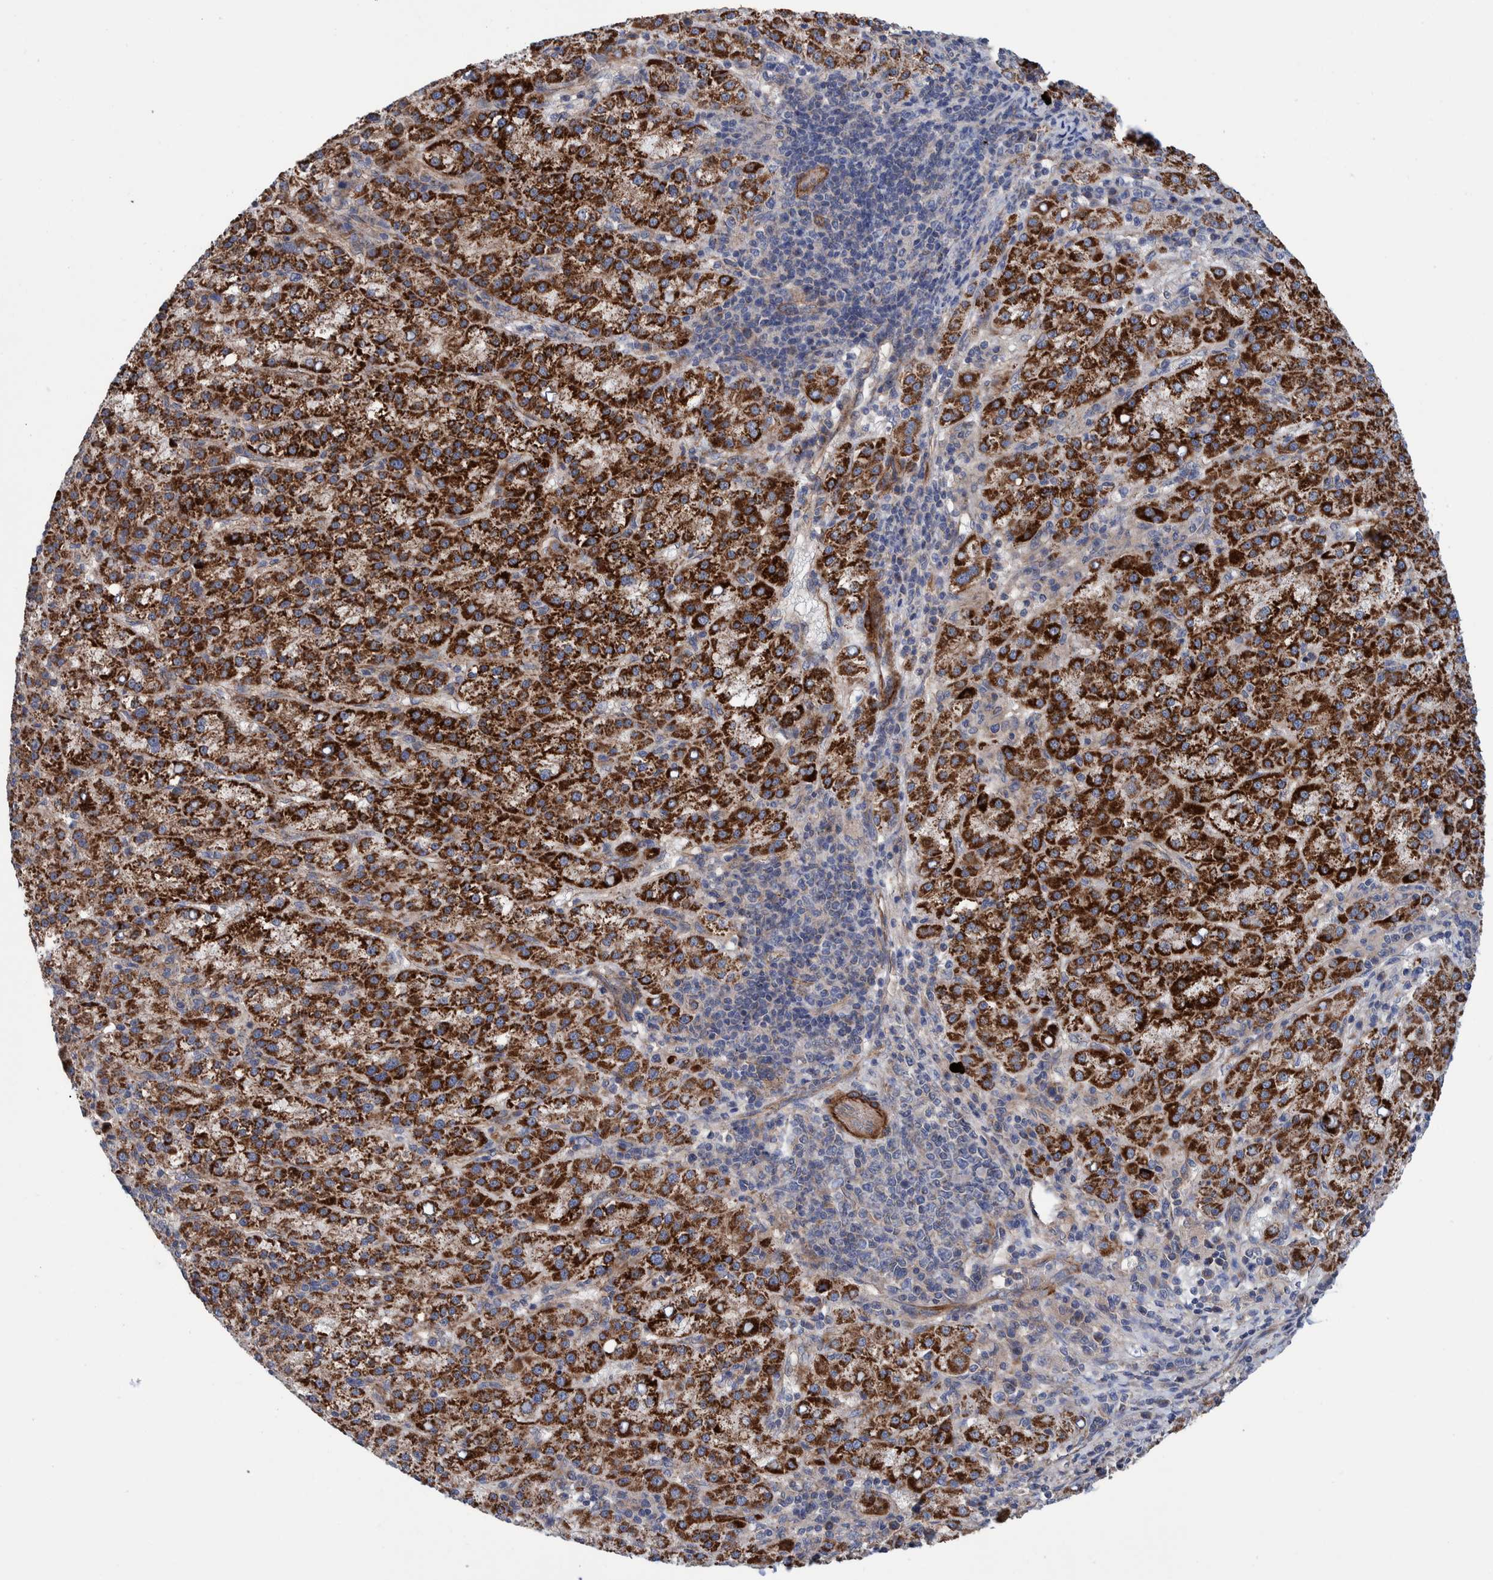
{"staining": {"intensity": "strong", "quantity": ">75%", "location": "cytoplasmic/membranous"}, "tissue": "liver cancer", "cell_type": "Tumor cells", "image_type": "cancer", "snomed": [{"axis": "morphology", "description": "Carcinoma, Hepatocellular, NOS"}, {"axis": "topography", "description": "Liver"}], "caption": "A brown stain highlights strong cytoplasmic/membranous staining of a protein in liver cancer tumor cells. (DAB (3,3'-diaminobenzidine) = brown stain, brightfield microscopy at high magnification).", "gene": "SLC25A10", "patient": {"sex": "female", "age": 58}}